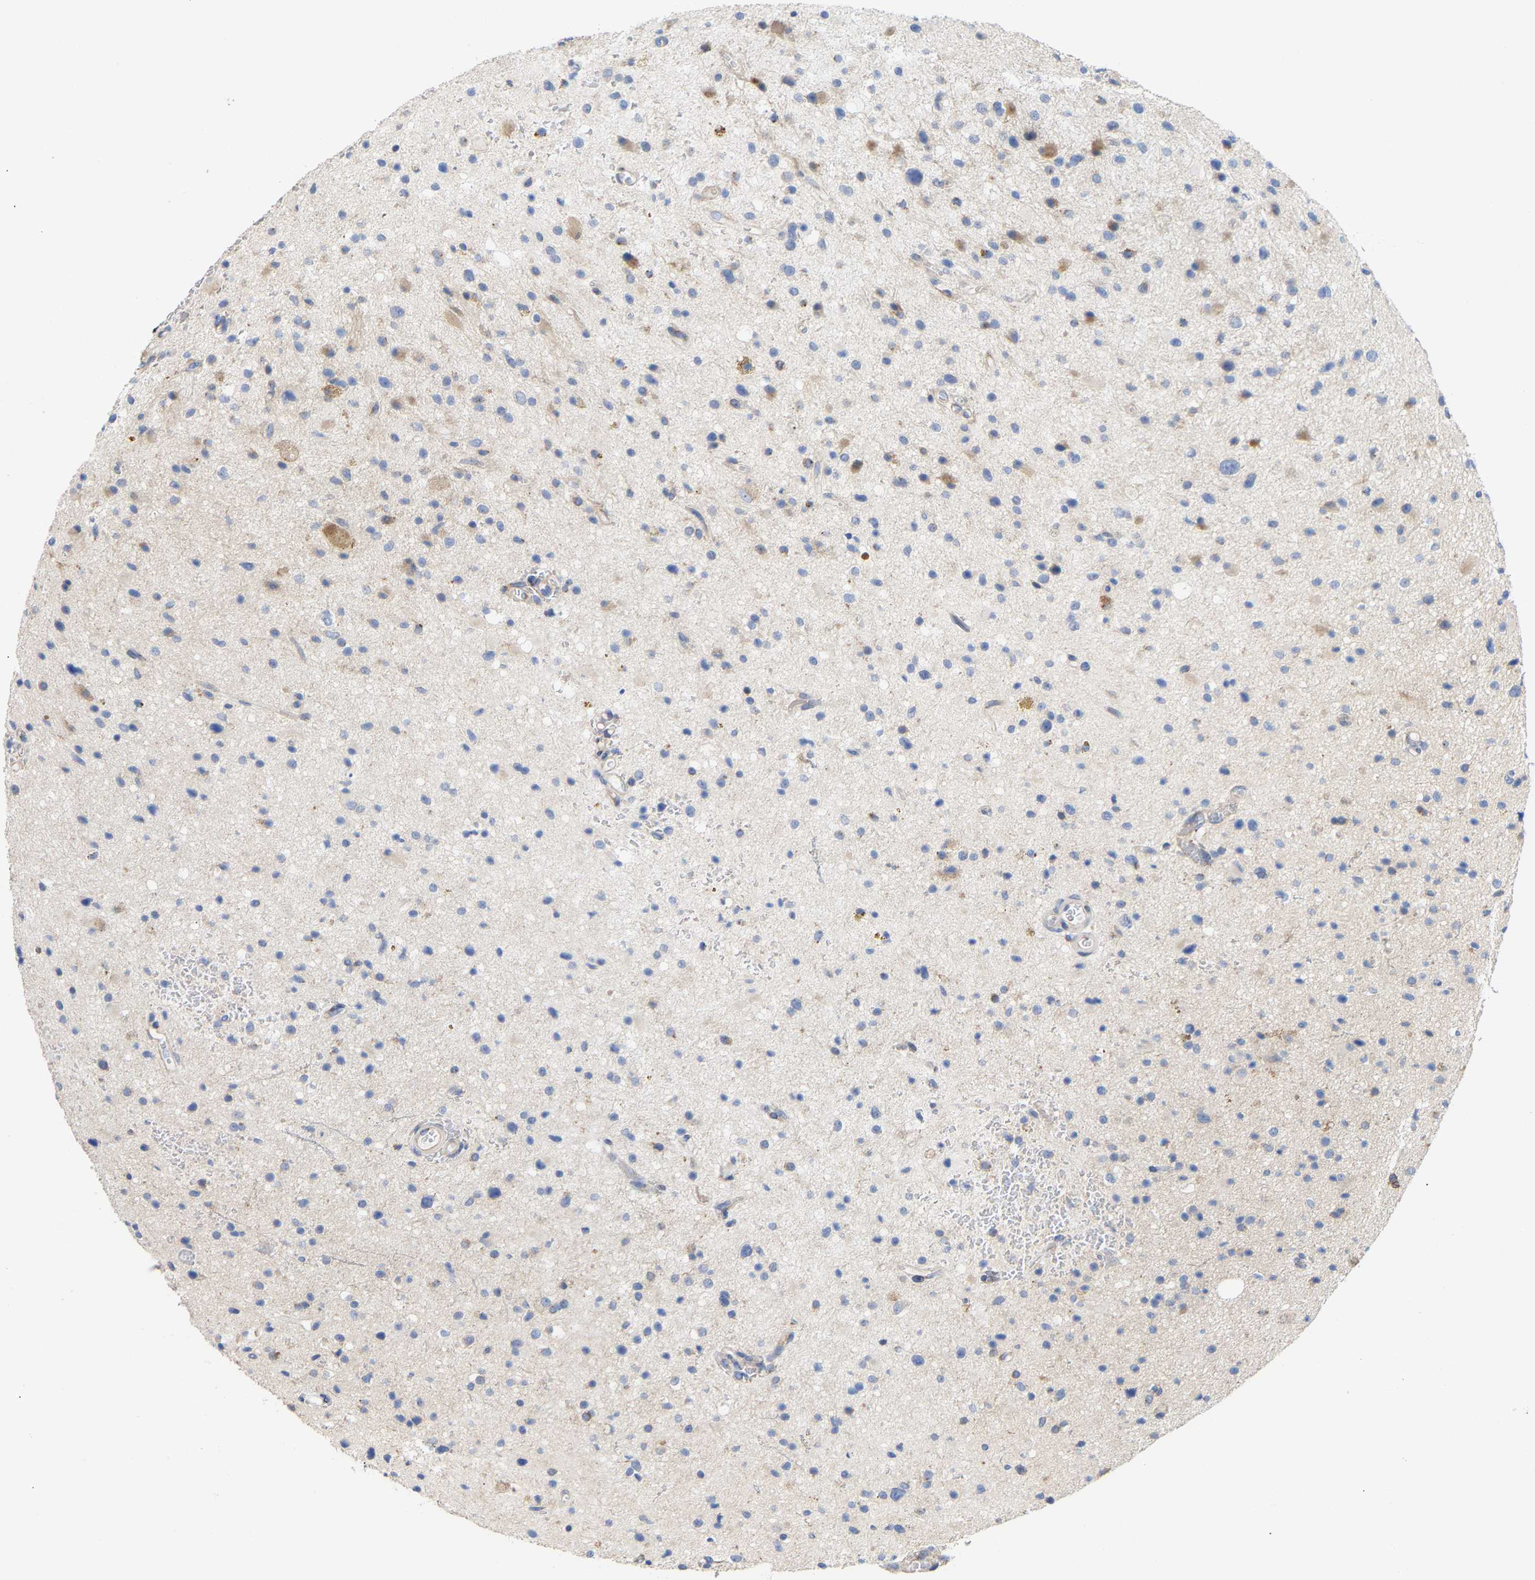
{"staining": {"intensity": "moderate", "quantity": "<25%", "location": "cytoplasmic/membranous"}, "tissue": "glioma", "cell_type": "Tumor cells", "image_type": "cancer", "snomed": [{"axis": "morphology", "description": "Glioma, malignant, High grade"}, {"axis": "topography", "description": "Brain"}], "caption": "Protein analysis of glioma tissue demonstrates moderate cytoplasmic/membranous positivity in about <25% of tumor cells.", "gene": "PPP1R15A", "patient": {"sex": "male", "age": 33}}